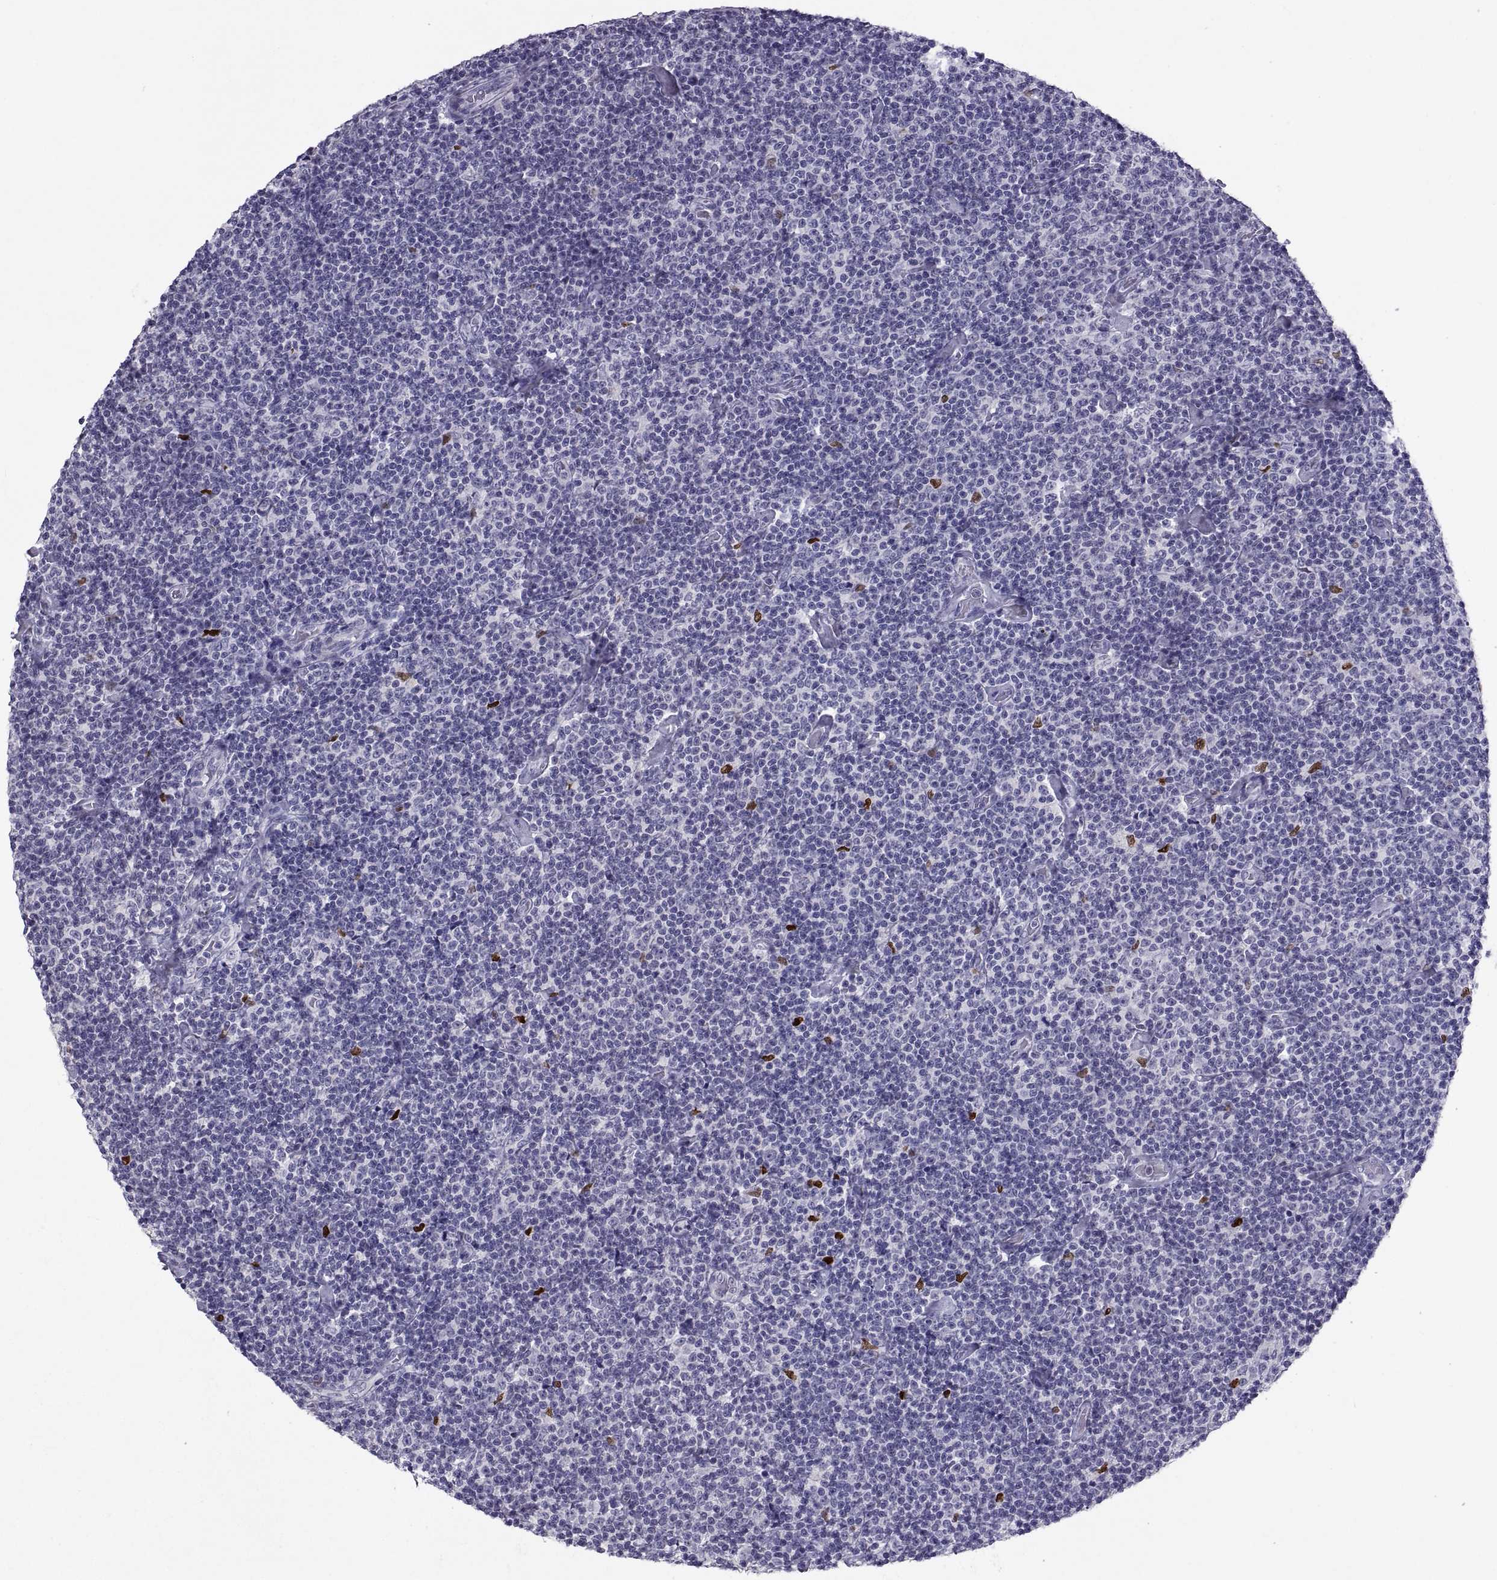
{"staining": {"intensity": "negative", "quantity": "none", "location": "none"}, "tissue": "lymphoma", "cell_type": "Tumor cells", "image_type": "cancer", "snomed": [{"axis": "morphology", "description": "Malignant lymphoma, non-Hodgkin's type, Low grade"}, {"axis": "topography", "description": "Lymph node"}], "caption": "DAB immunohistochemical staining of human low-grade malignant lymphoma, non-Hodgkin's type demonstrates no significant expression in tumor cells.", "gene": "SOX21", "patient": {"sex": "male", "age": 81}}